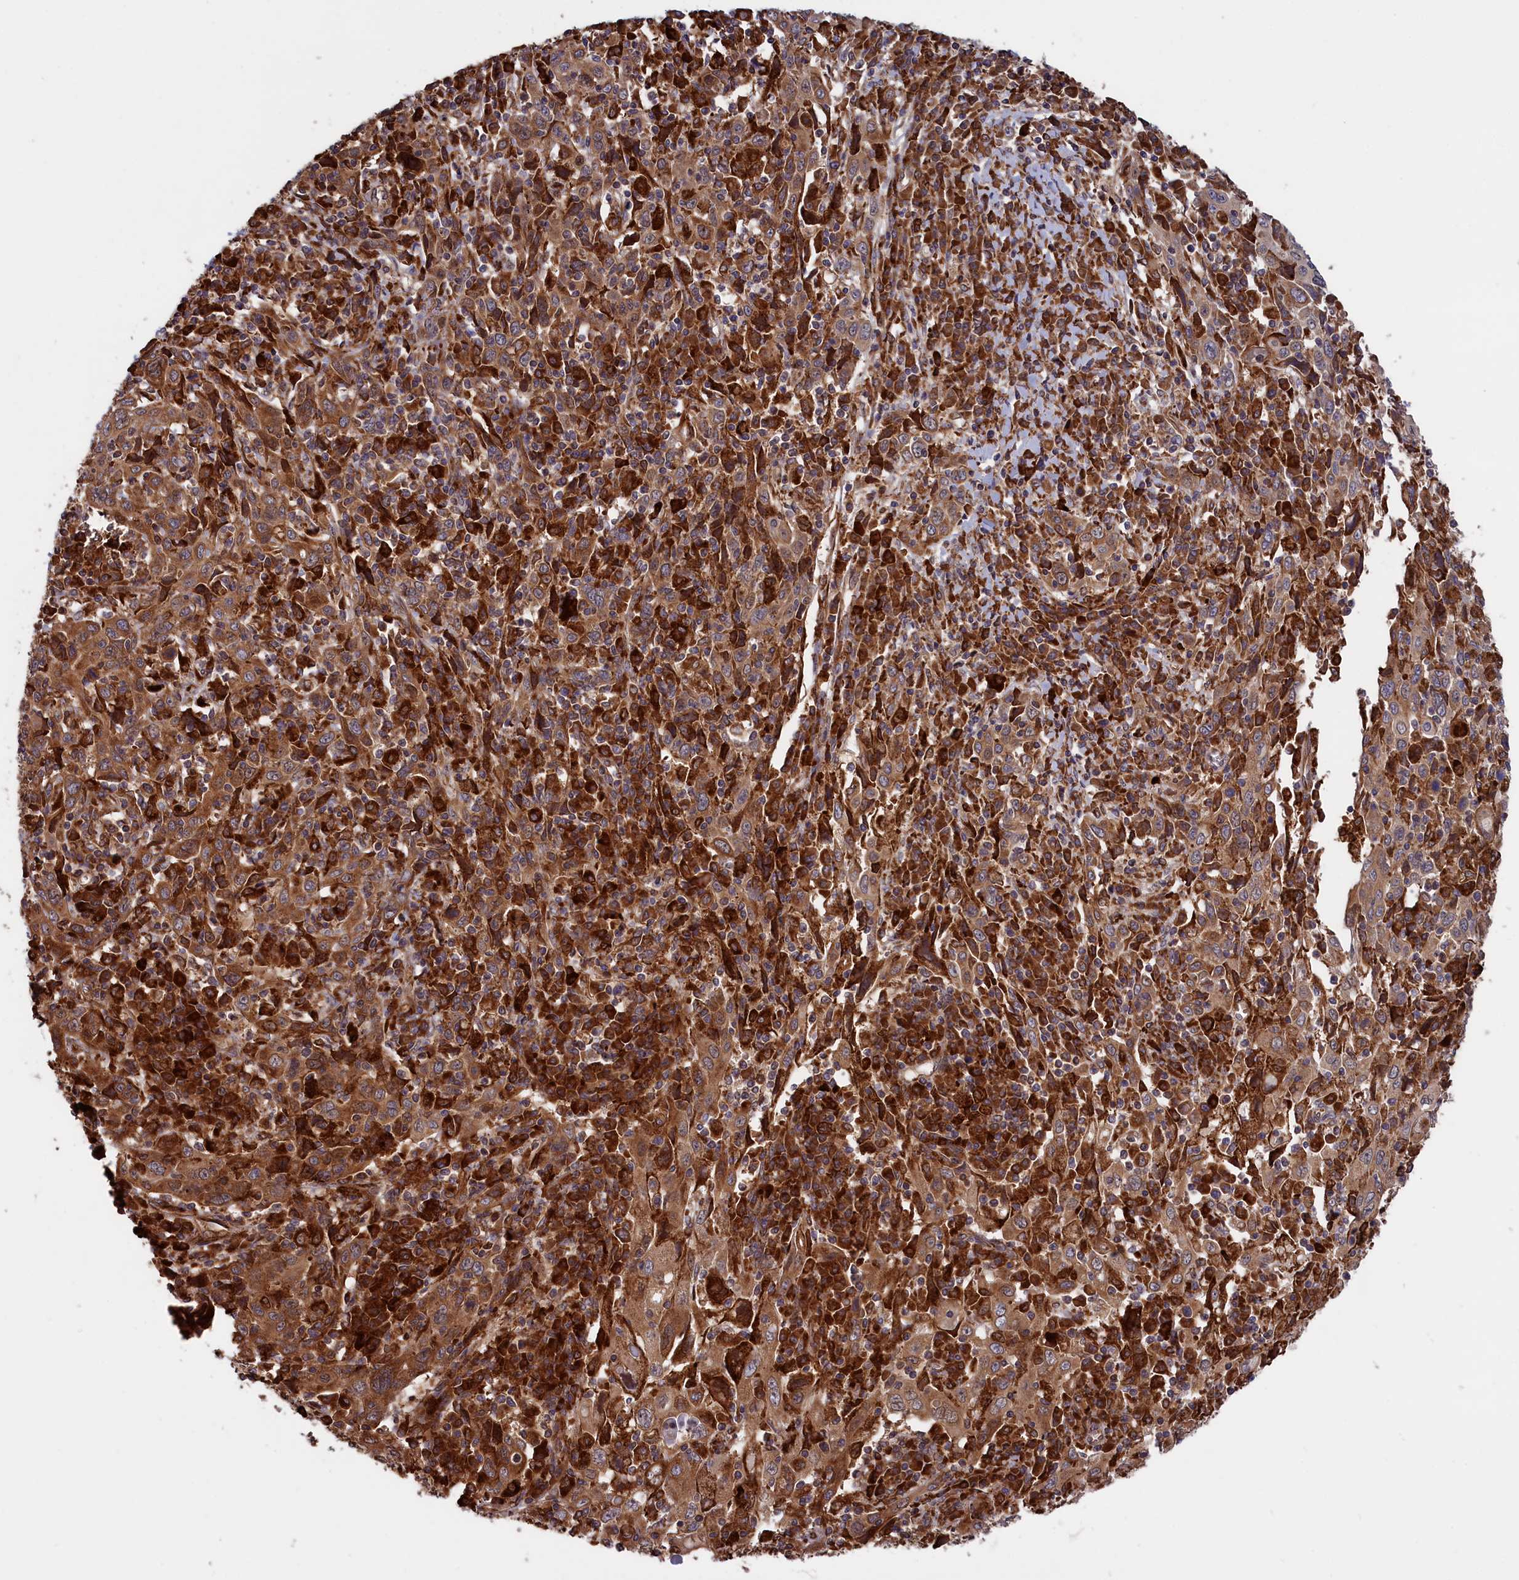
{"staining": {"intensity": "moderate", "quantity": ">75%", "location": "cytoplasmic/membranous"}, "tissue": "cervical cancer", "cell_type": "Tumor cells", "image_type": "cancer", "snomed": [{"axis": "morphology", "description": "Squamous cell carcinoma, NOS"}, {"axis": "topography", "description": "Cervix"}], "caption": "A photomicrograph of cervical squamous cell carcinoma stained for a protein demonstrates moderate cytoplasmic/membranous brown staining in tumor cells.", "gene": "PLA2G4C", "patient": {"sex": "female", "age": 46}}